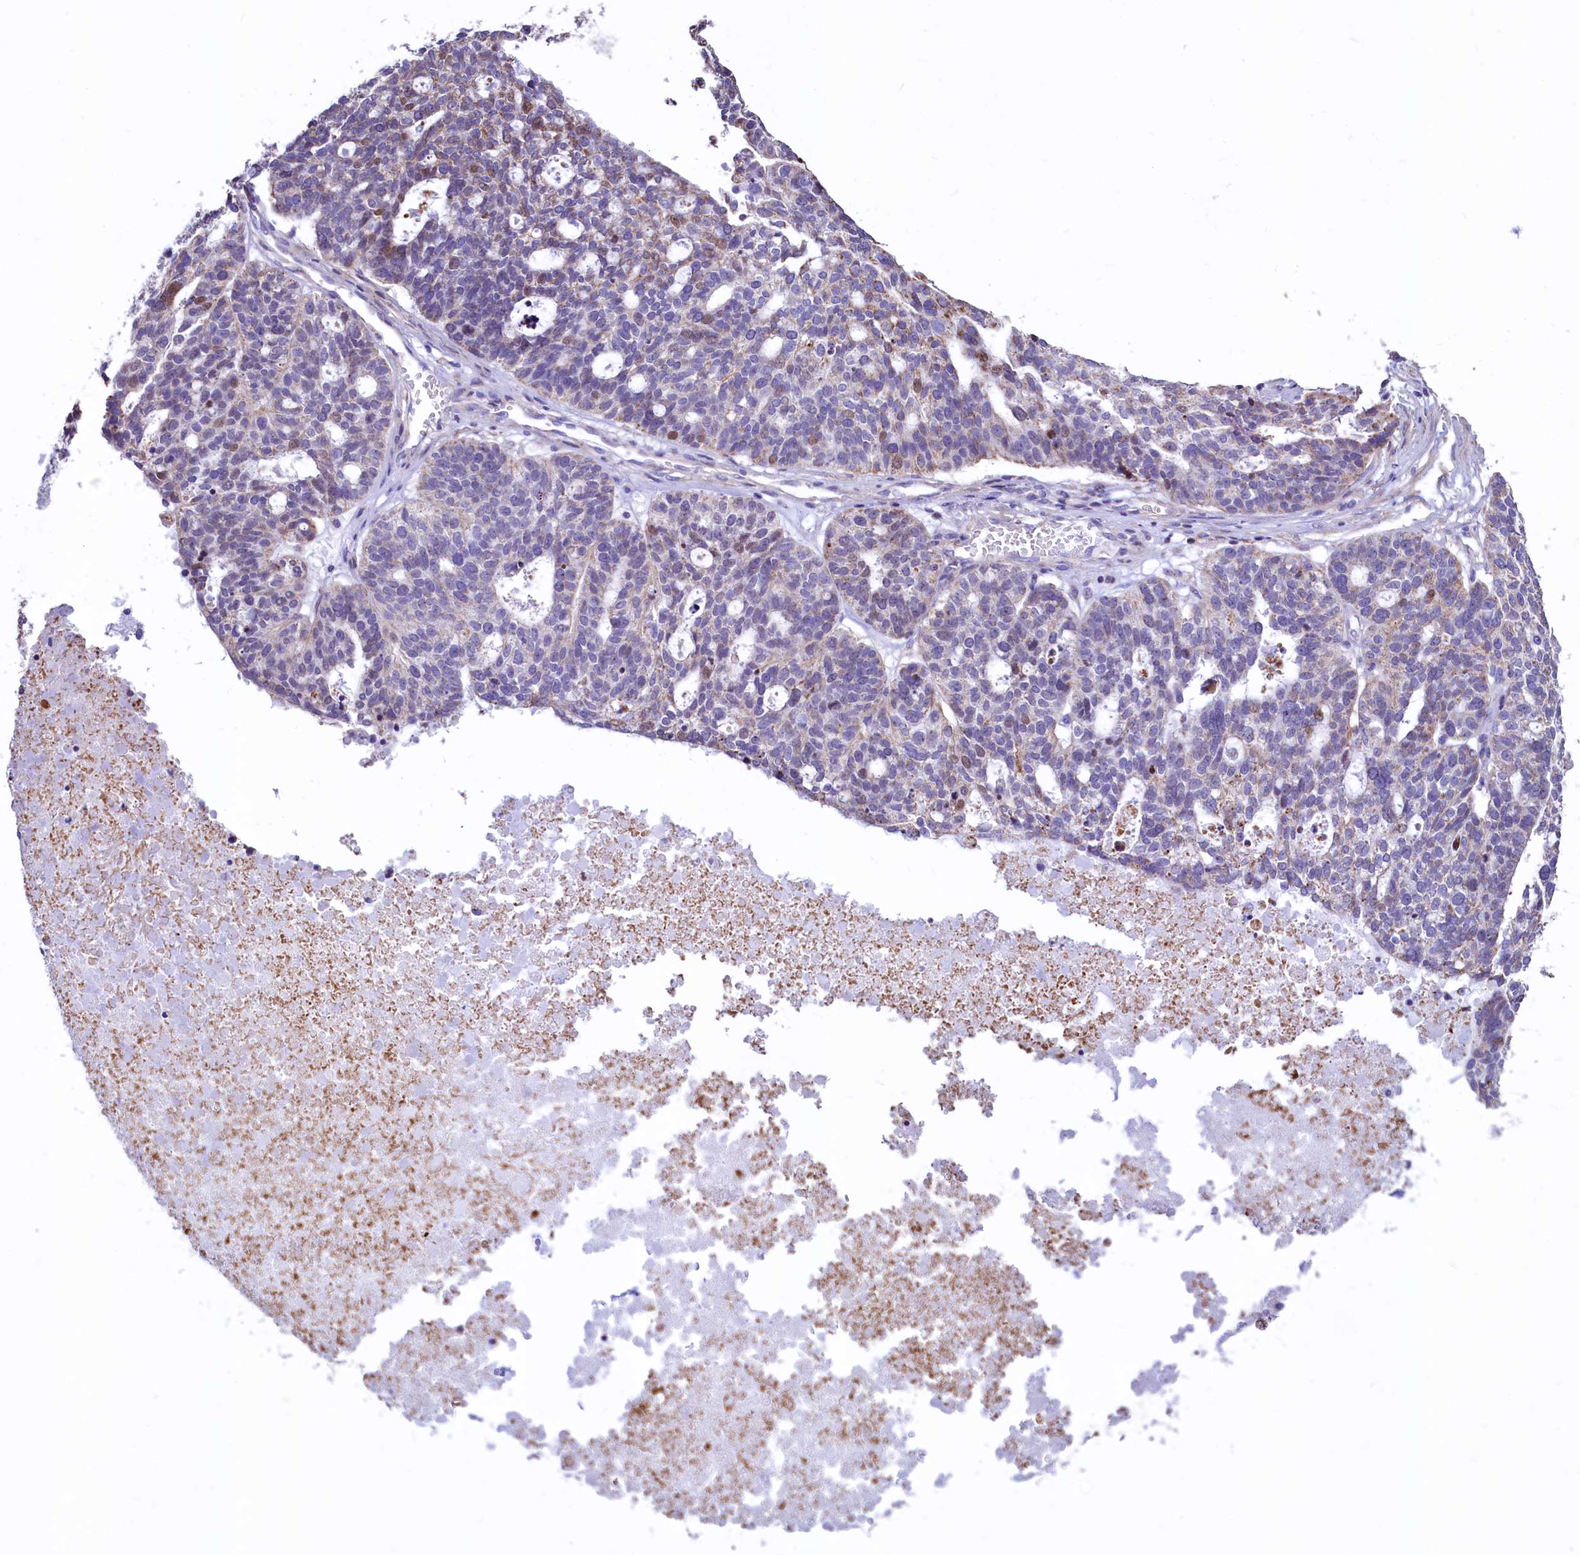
{"staining": {"intensity": "moderate", "quantity": "<25%", "location": "cytoplasmic/membranous,nuclear"}, "tissue": "ovarian cancer", "cell_type": "Tumor cells", "image_type": "cancer", "snomed": [{"axis": "morphology", "description": "Cystadenocarcinoma, serous, NOS"}, {"axis": "topography", "description": "Ovary"}], "caption": "The photomicrograph displays immunohistochemical staining of ovarian cancer (serous cystadenocarcinoma). There is moderate cytoplasmic/membranous and nuclear expression is seen in about <25% of tumor cells.", "gene": "VWCE", "patient": {"sex": "female", "age": 59}}